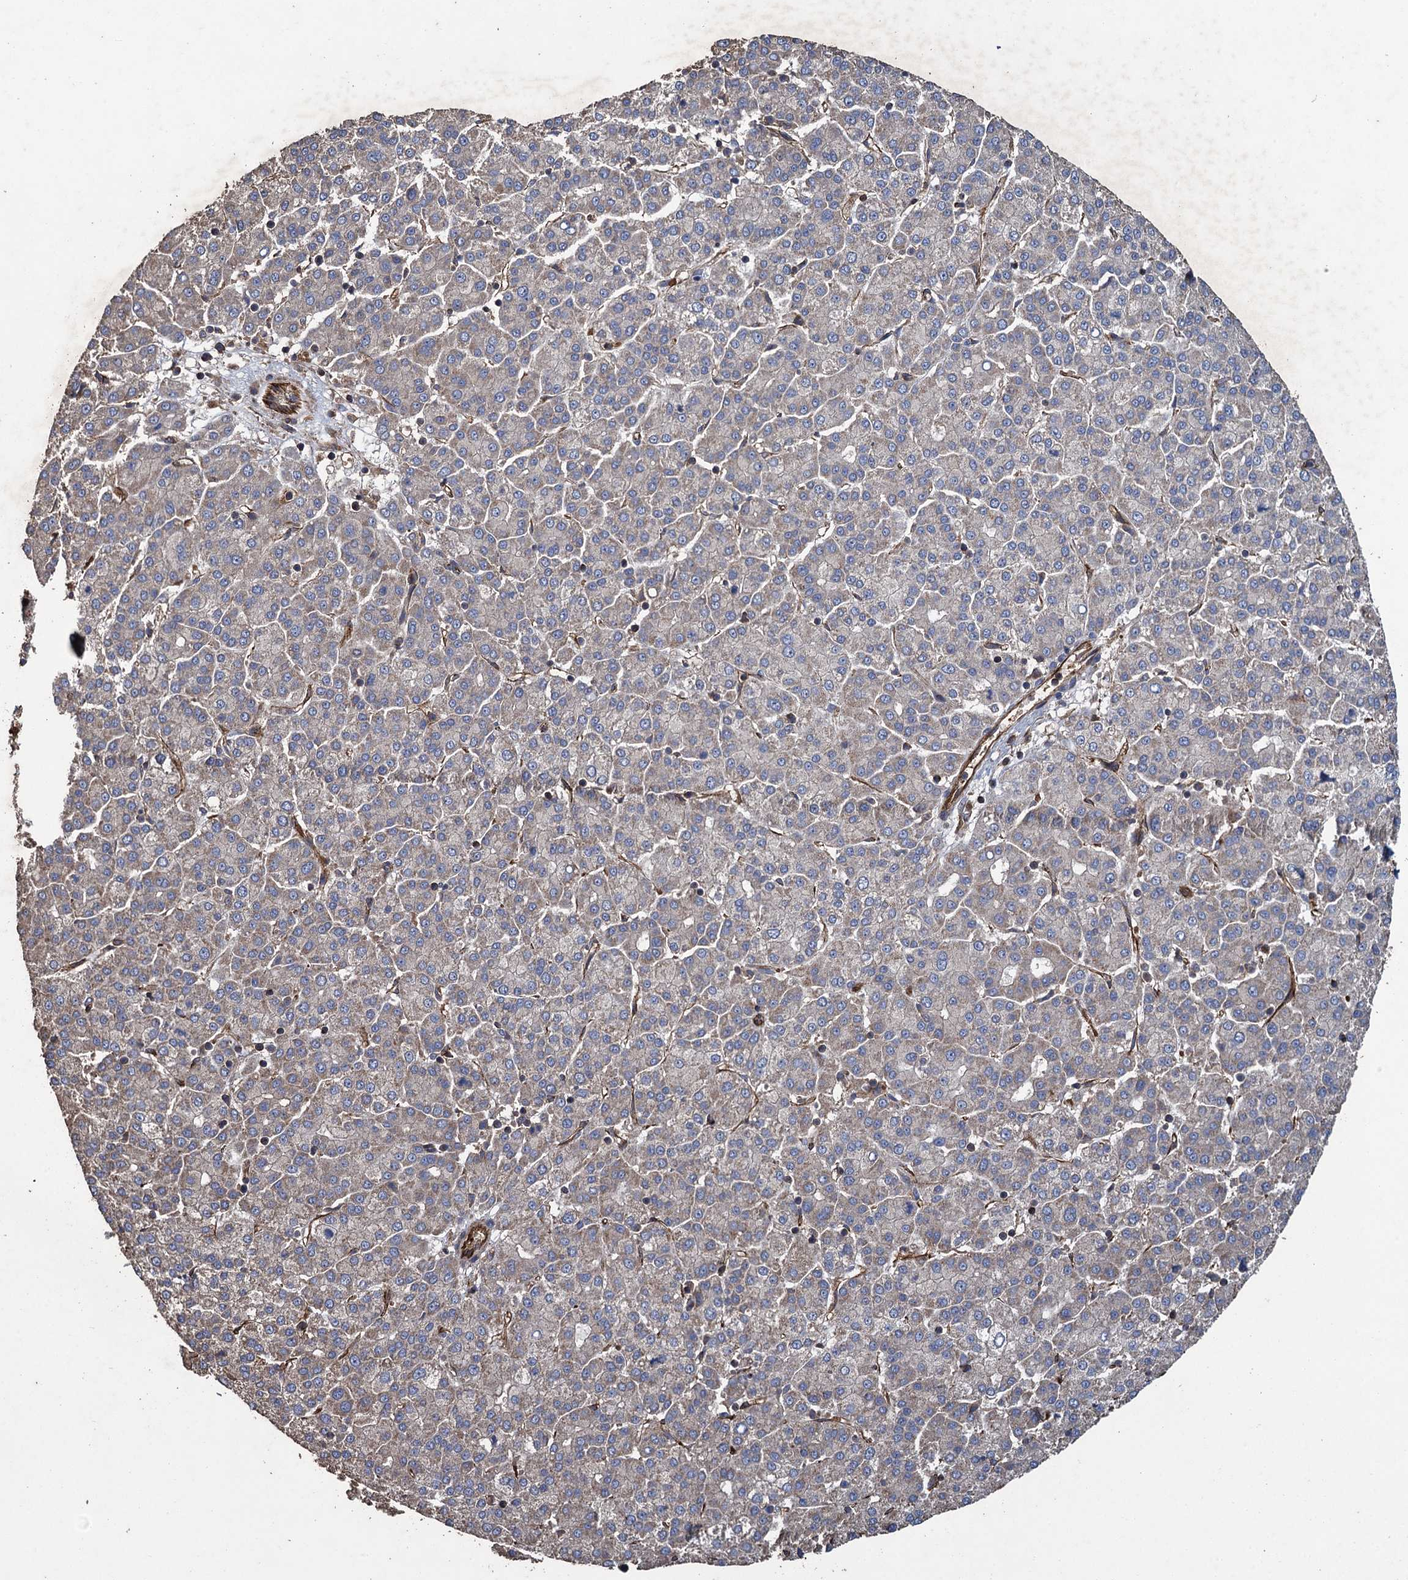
{"staining": {"intensity": "negative", "quantity": "none", "location": "none"}, "tissue": "liver cancer", "cell_type": "Tumor cells", "image_type": "cancer", "snomed": [{"axis": "morphology", "description": "Carcinoma, Hepatocellular, NOS"}, {"axis": "topography", "description": "Liver"}], "caption": "An immunohistochemistry image of liver hepatocellular carcinoma is shown. There is no staining in tumor cells of liver hepatocellular carcinoma.", "gene": "TXNDC11", "patient": {"sex": "female", "age": 58}}